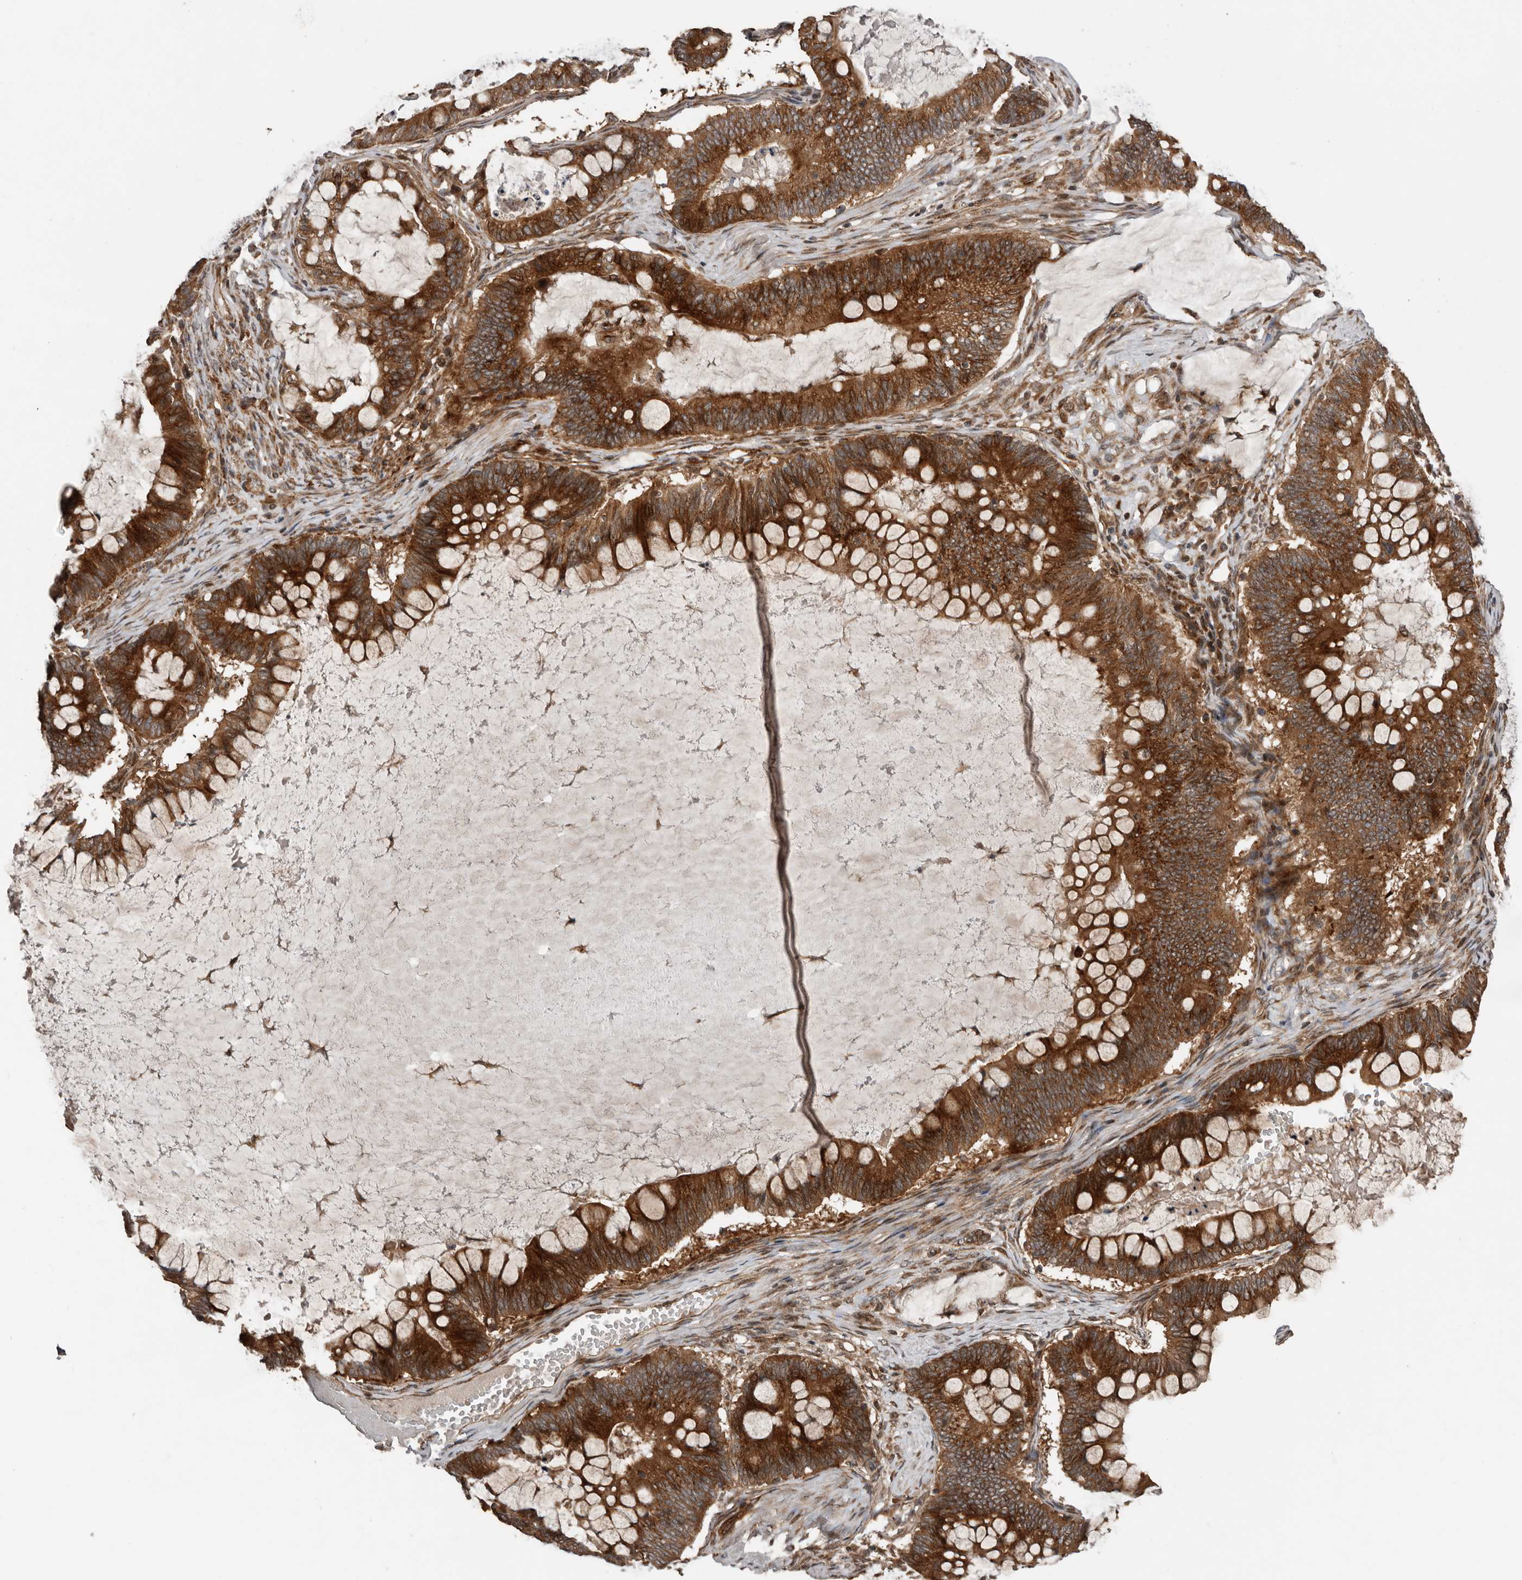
{"staining": {"intensity": "strong", "quantity": ">75%", "location": "cytoplasmic/membranous"}, "tissue": "ovarian cancer", "cell_type": "Tumor cells", "image_type": "cancer", "snomed": [{"axis": "morphology", "description": "Cystadenocarcinoma, mucinous, NOS"}, {"axis": "topography", "description": "Ovary"}], "caption": "A brown stain shows strong cytoplasmic/membranous staining of a protein in ovarian cancer tumor cells.", "gene": "CCDC190", "patient": {"sex": "female", "age": 61}}